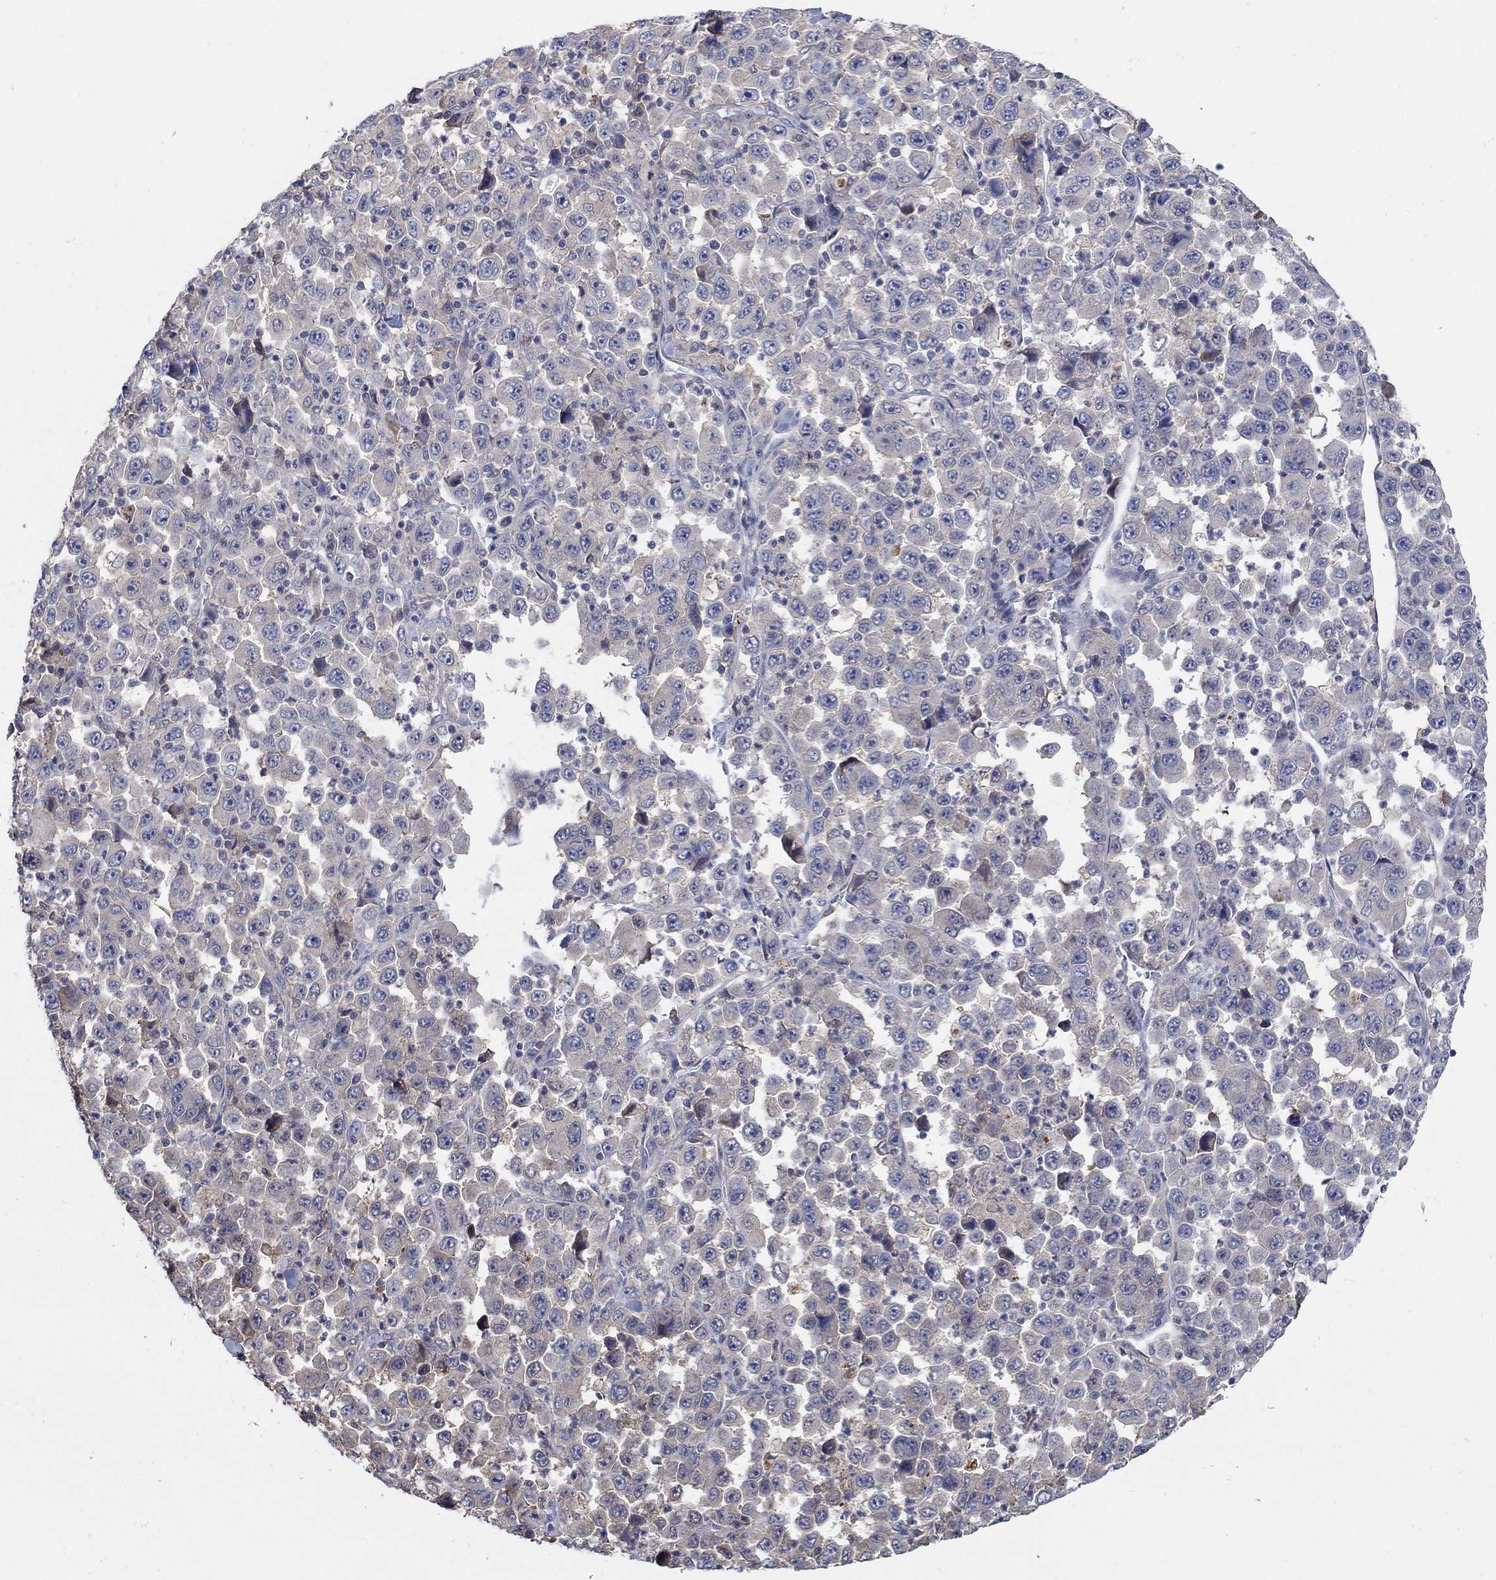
{"staining": {"intensity": "negative", "quantity": "none", "location": "none"}, "tissue": "stomach cancer", "cell_type": "Tumor cells", "image_type": "cancer", "snomed": [{"axis": "morphology", "description": "Normal tissue, NOS"}, {"axis": "morphology", "description": "Adenocarcinoma, NOS"}, {"axis": "topography", "description": "Stomach, upper"}, {"axis": "topography", "description": "Stomach"}], "caption": "Immunohistochemical staining of human stomach adenocarcinoma reveals no significant positivity in tumor cells. The staining was performed using DAB (3,3'-diaminobenzidine) to visualize the protein expression in brown, while the nuclei were stained in blue with hematoxylin (Magnification: 20x).", "gene": "TEKT3", "patient": {"sex": "male", "age": 59}}